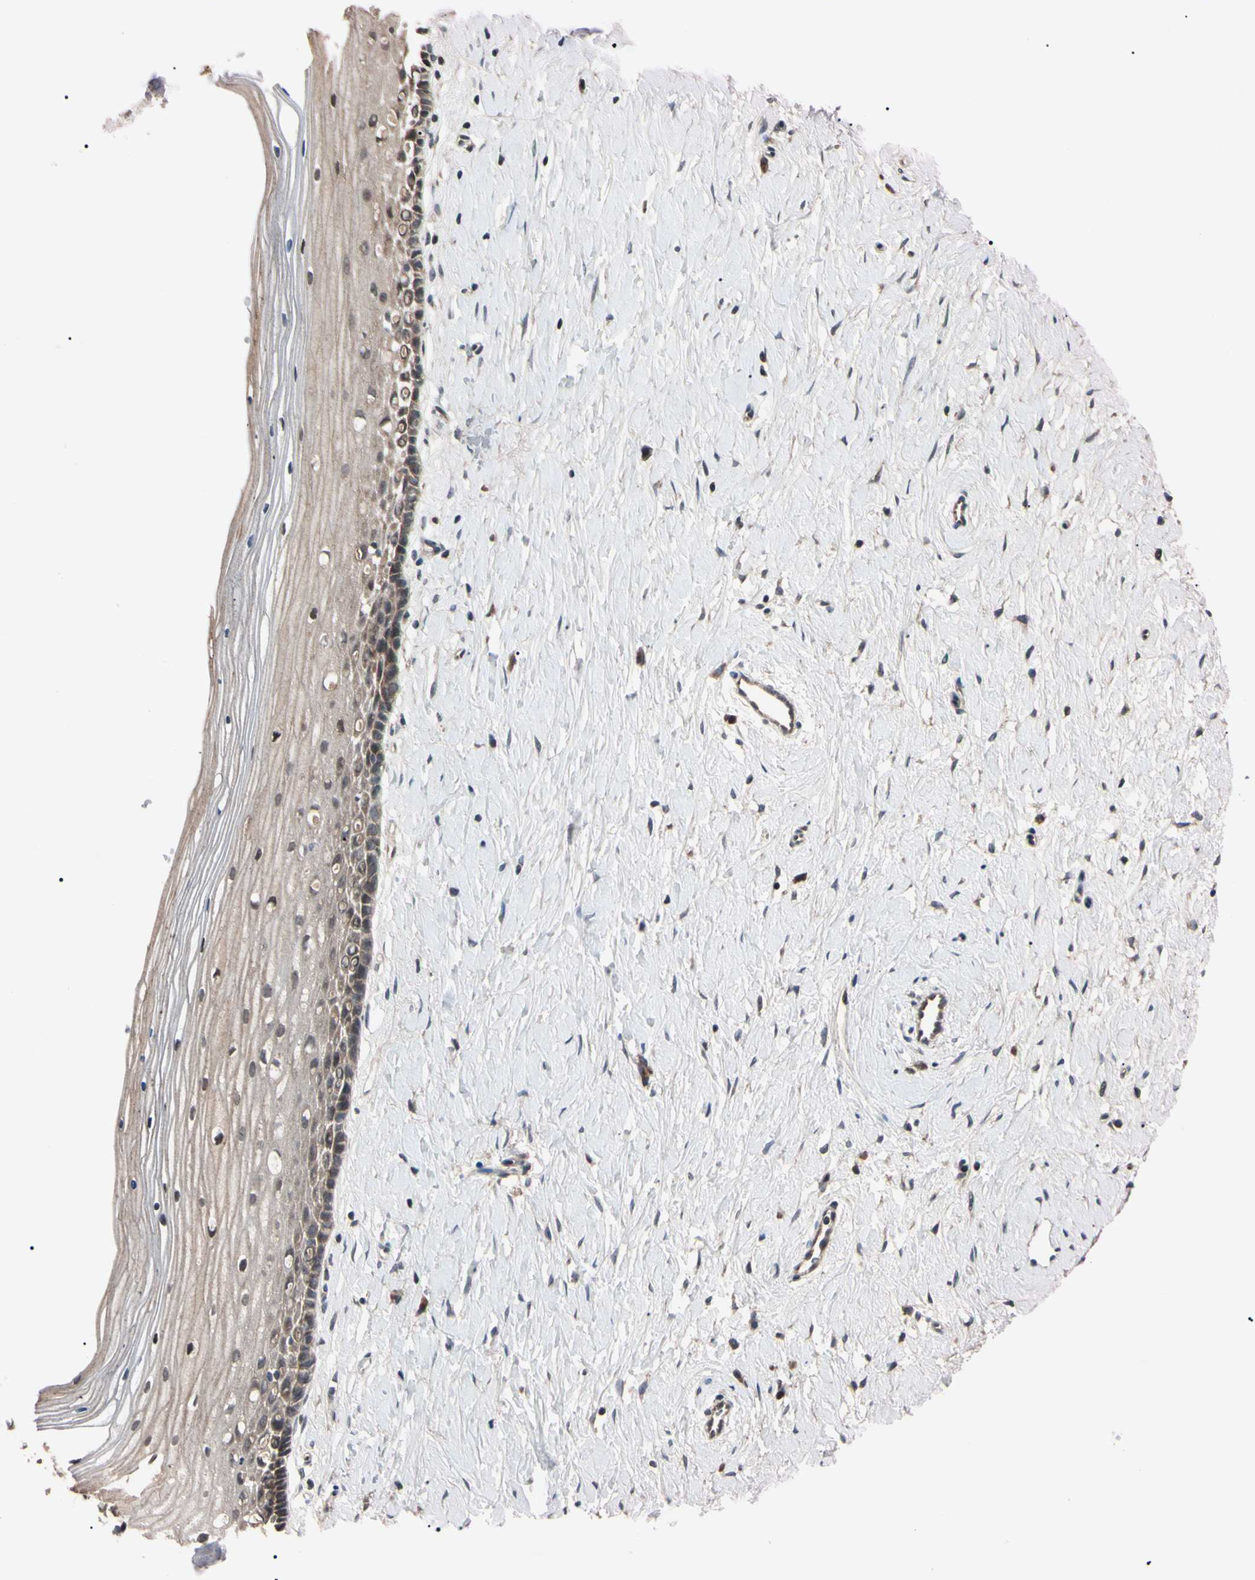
{"staining": {"intensity": "weak", "quantity": ">75%", "location": "cytoplasmic/membranous"}, "tissue": "cervix", "cell_type": "Glandular cells", "image_type": "normal", "snomed": [{"axis": "morphology", "description": "Normal tissue, NOS"}, {"axis": "topography", "description": "Cervix"}], "caption": "Immunohistochemical staining of benign cervix exhibits weak cytoplasmic/membranous protein staining in approximately >75% of glandular cells.", "gene": "TRAF5", "patient": {"sex": "female", "age": 39}}